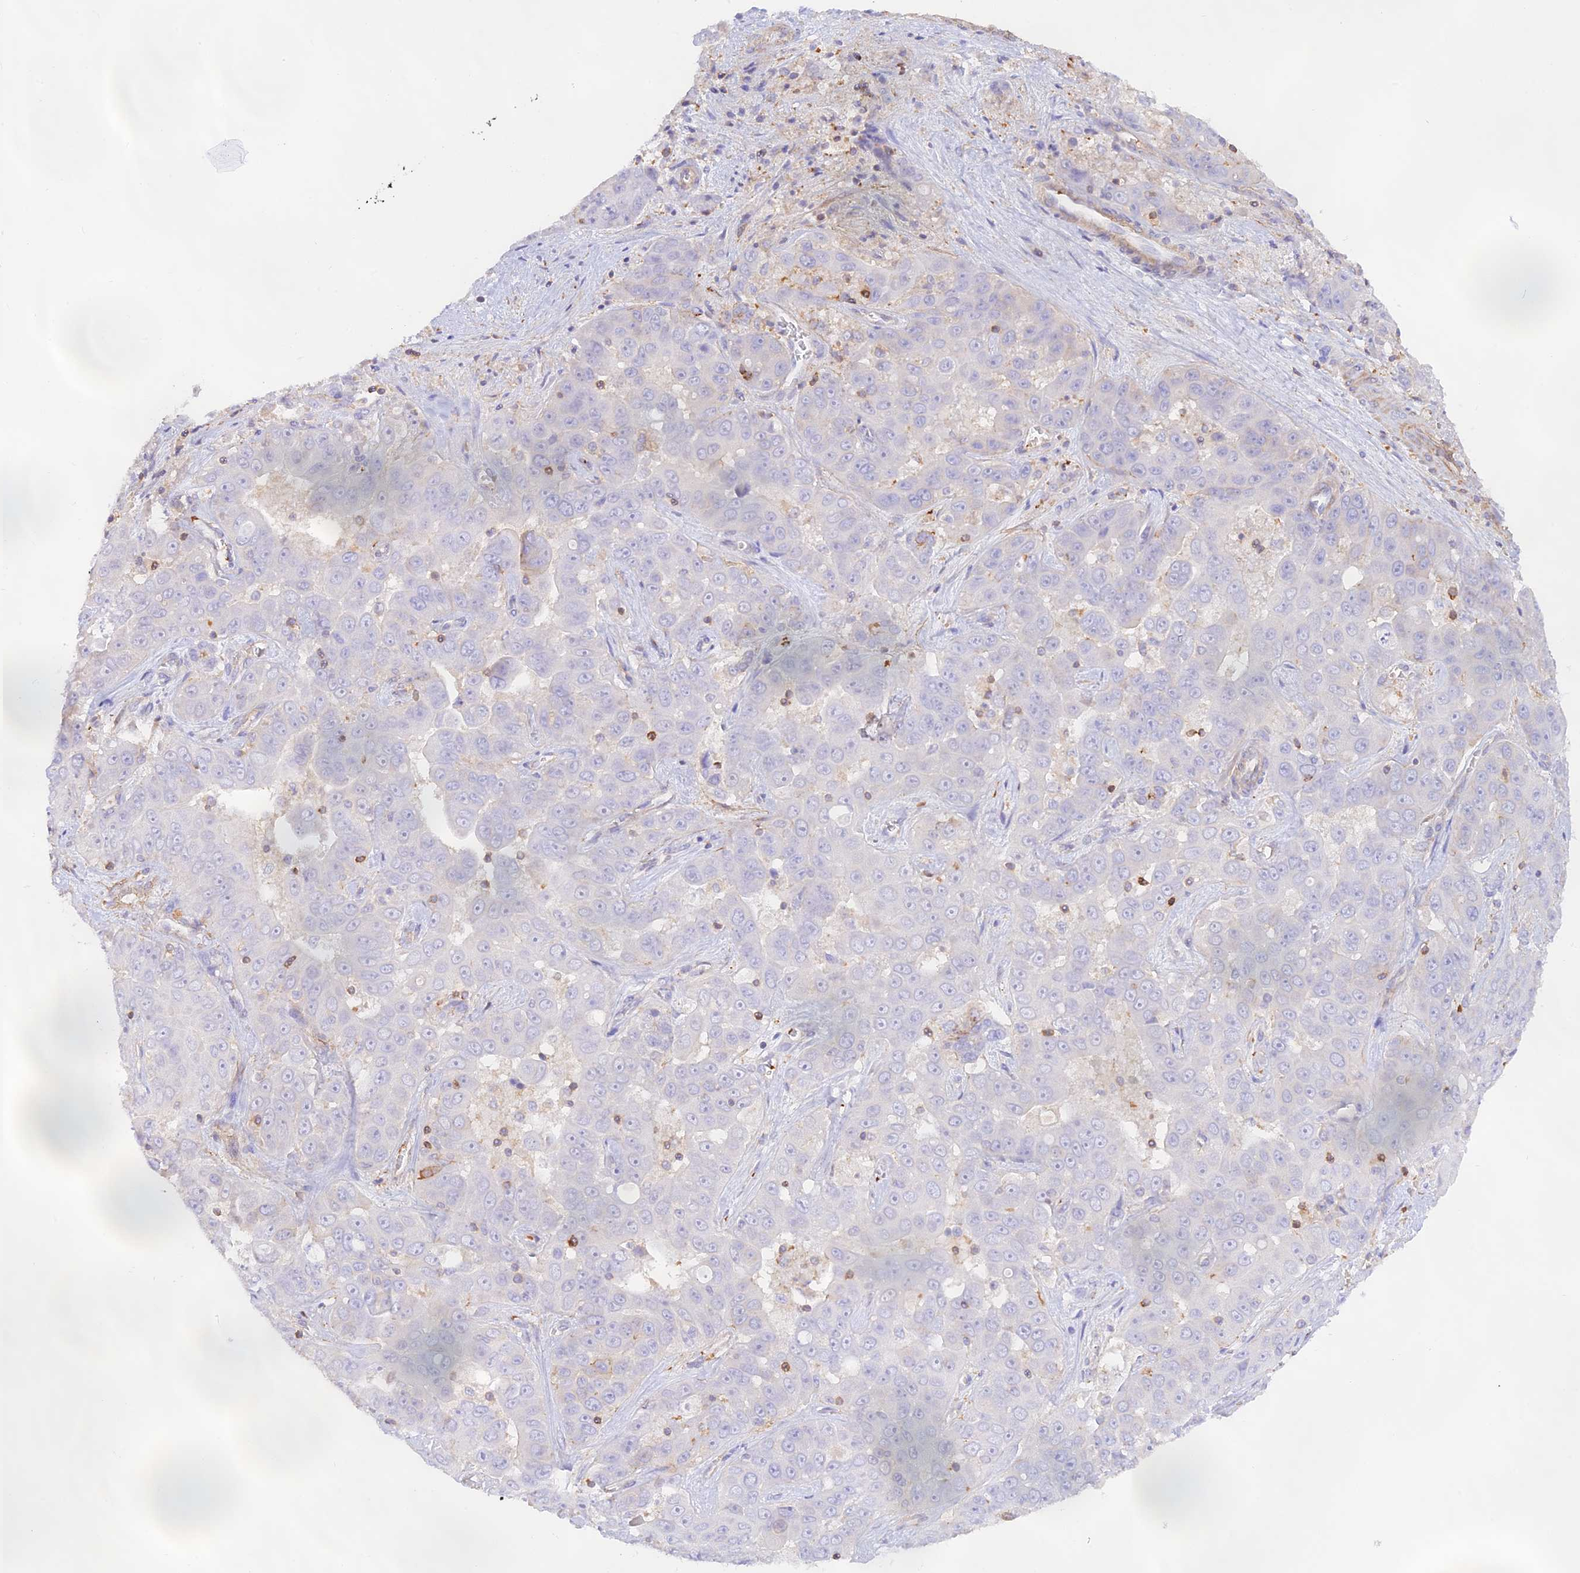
{"staining": {"intensity": "negative", "quantity": "none", "location": "none"}, "tissue": "liver cancer", "cell_type": "Tumor cells", "image_type": "cancer", "snomed": [{"axis": "morphology", "description": "Cholangiocarcinoma"}, {"axis": "topography", "description": "Liver"}], "caption": "This is an immunohistochemistry micrograph of cholangiocarcinoma (liver). There is no staining in tumor cells.", "gene": "DENND1C", "patient": {"sex": "female", "age": 52}}